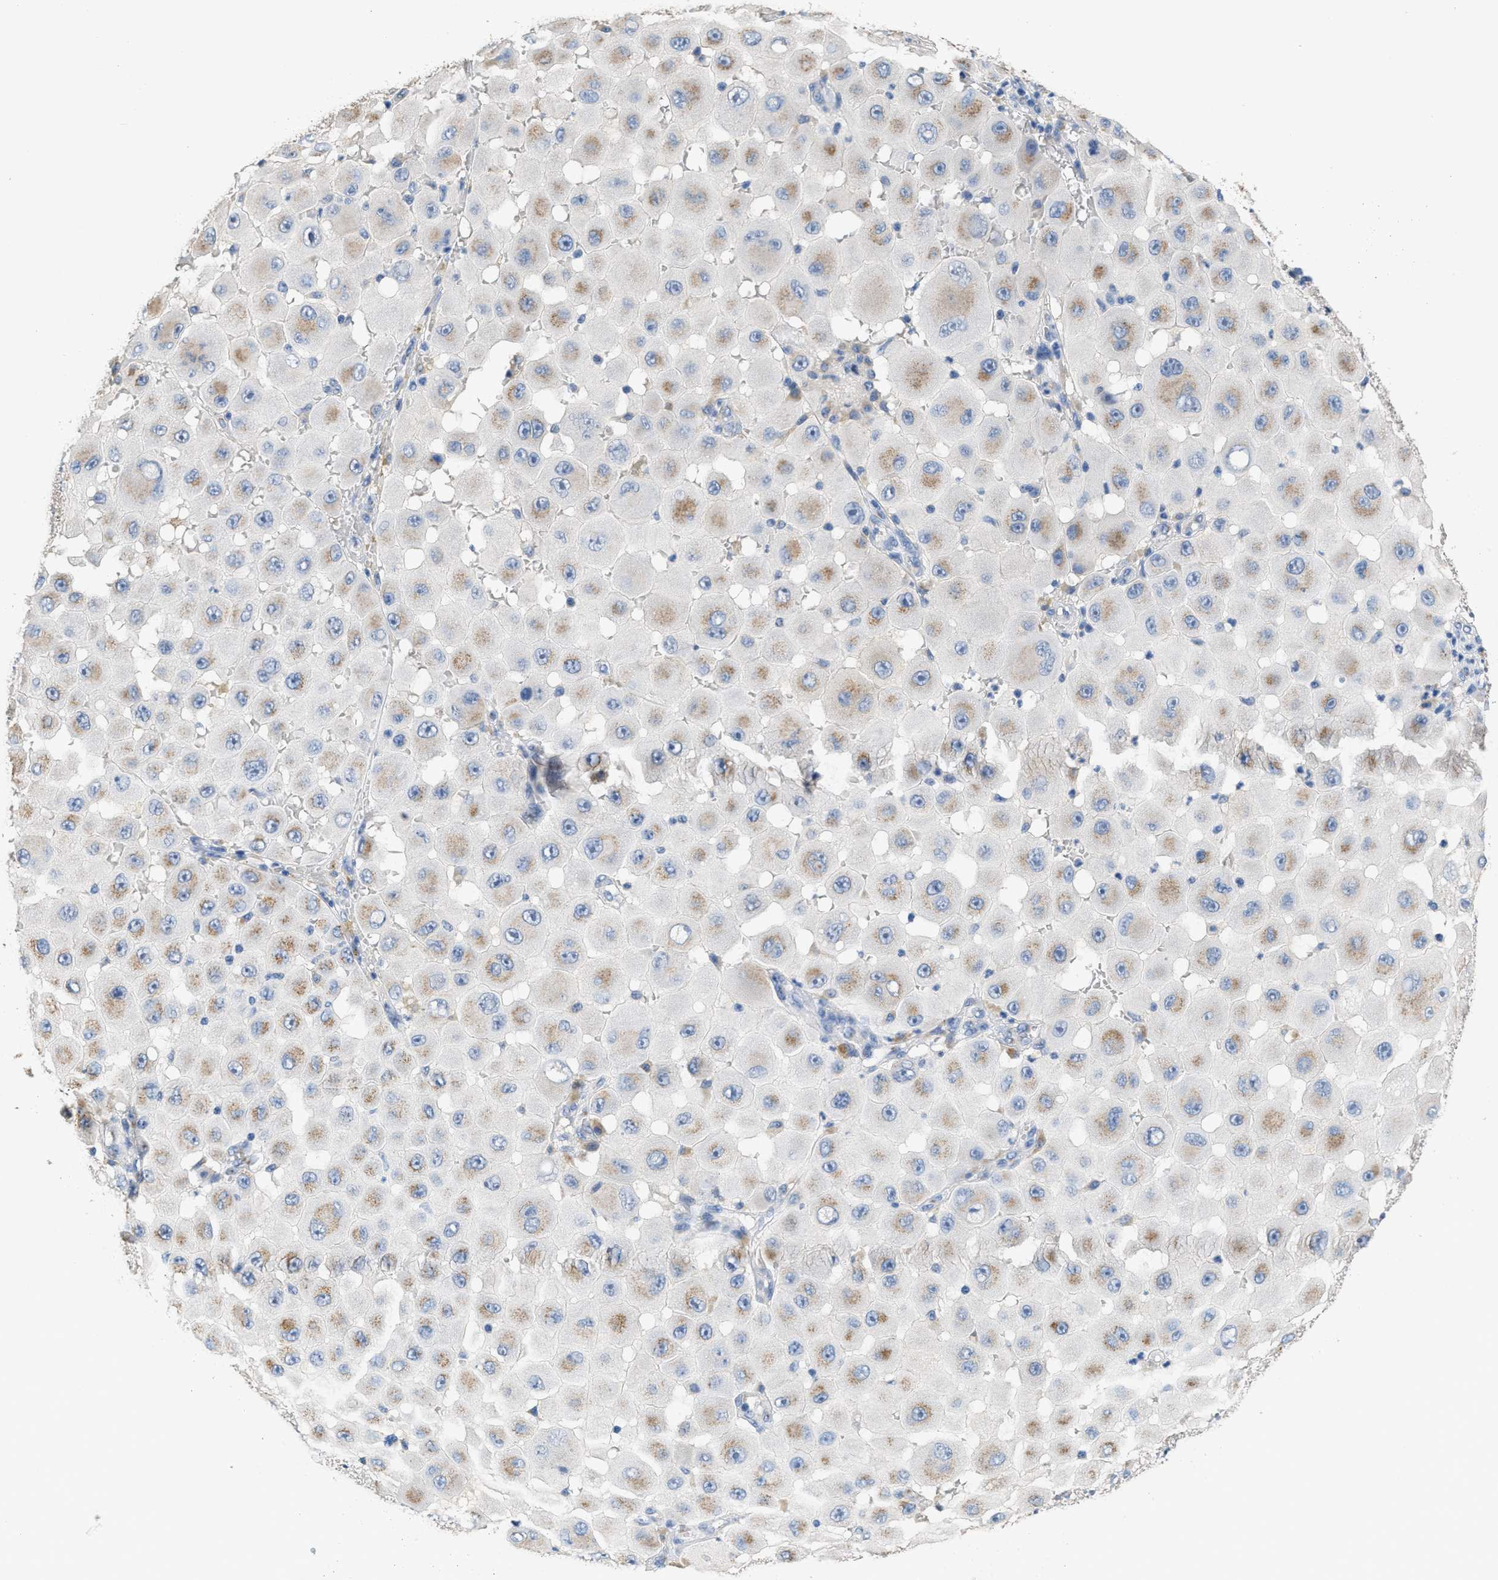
{"staining": {"intensity": "moderate", "quantity": ">75%", "location": "cytoplasmic/membranous"}, "tissue": "melanoma", "cell_type": "Tumor cells", "image_type": "cancer", "snomed": [{"axis": "morphology", "description": "Malignant melanoma, NOS"}, {"axis": "topography", "description": "Skin"}], "caption": "This micrograph demonstrates malignant melanoma stained with IHC to label a protein in brown. The cytoplasmic/membranous of tumor cells show moderate positivity for the protein. Nuclei are counter-stained blue.", "gene": "GOLM1", "patient": {"sex": "female", "age": 81}}